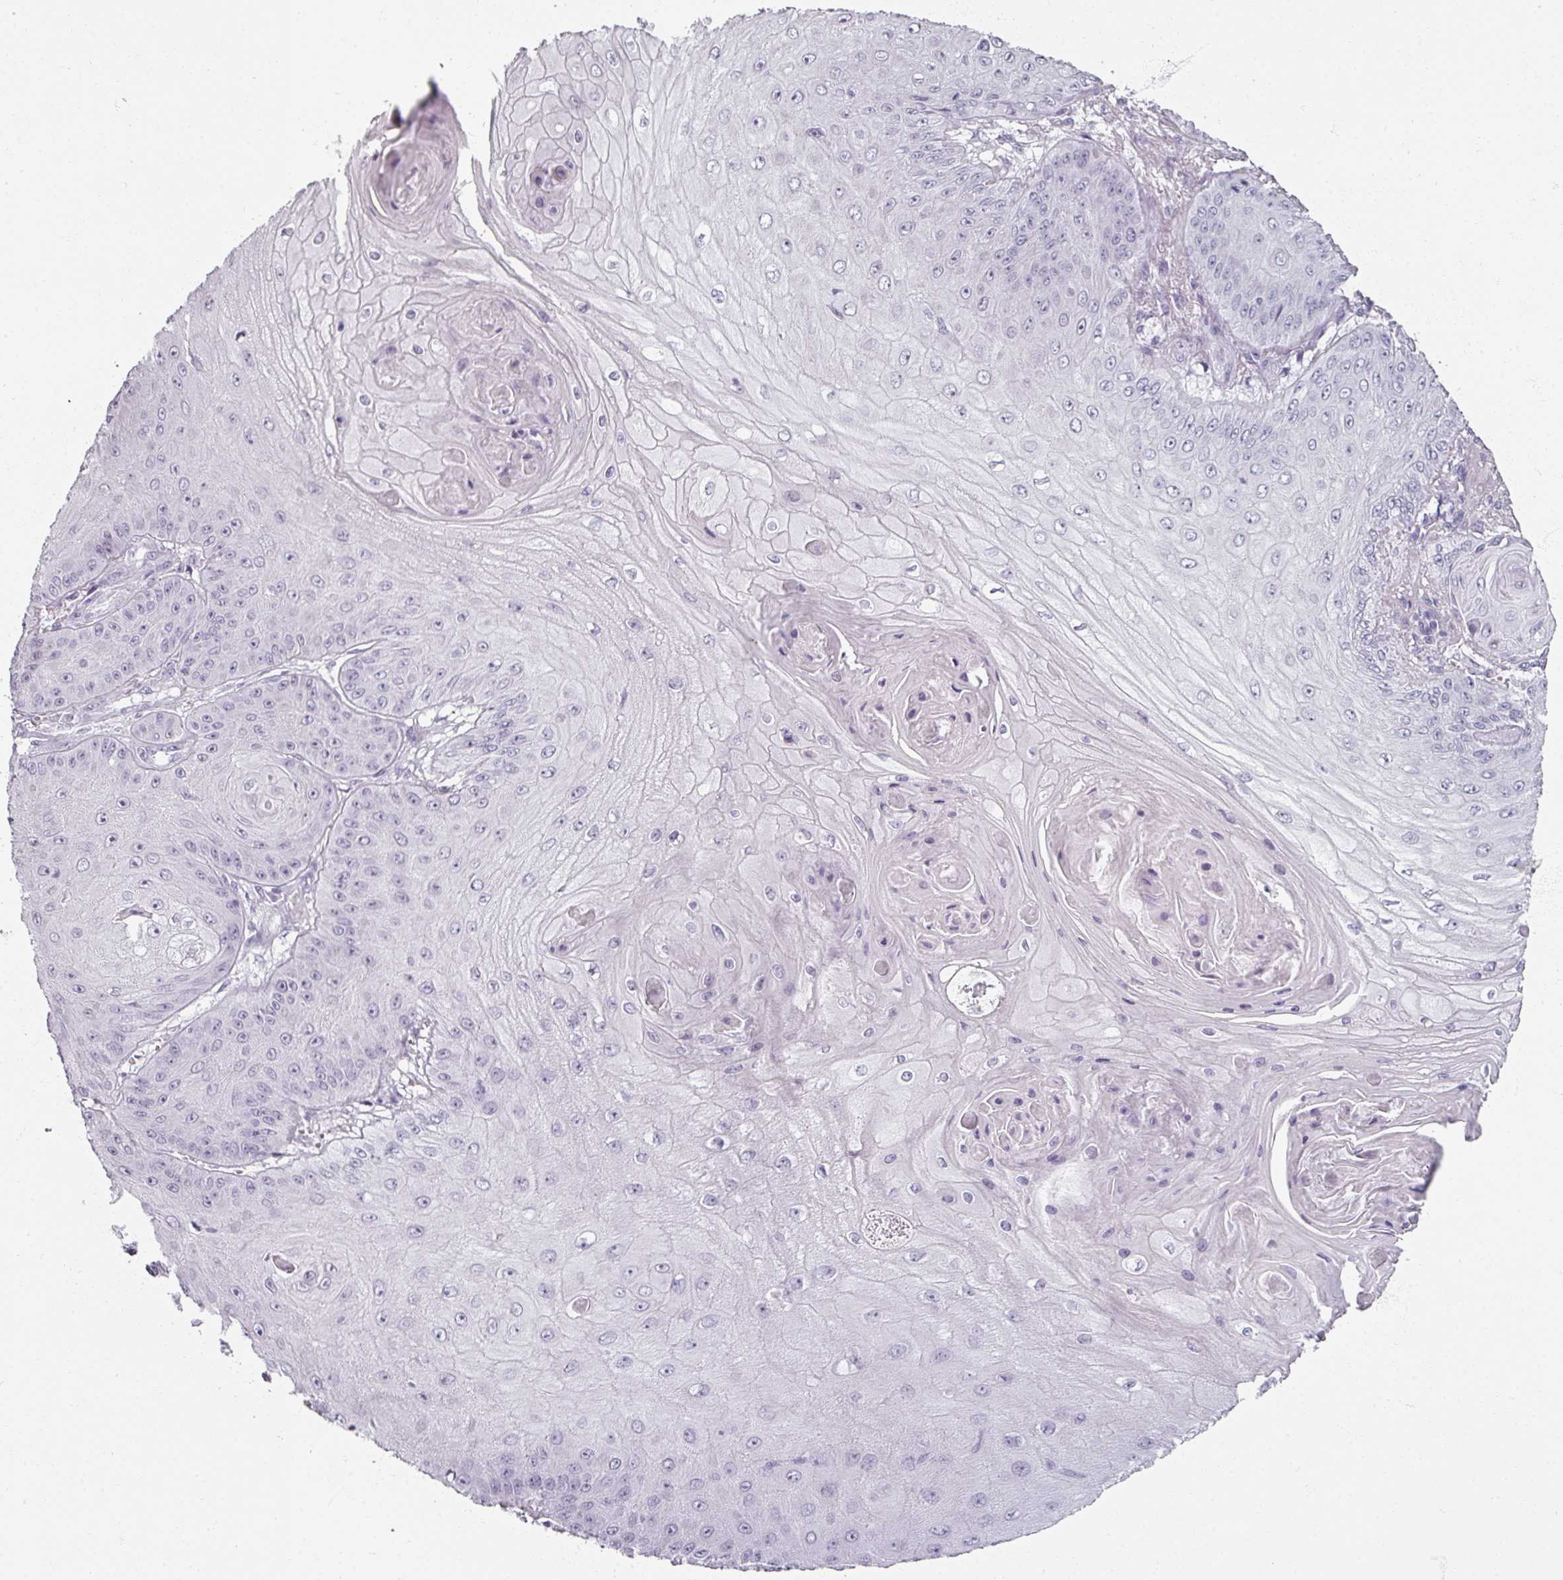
{"staining": {"intensity": "negative", "quantity": "none", "location": "none"}, "tissue": "skin cancer", "cell_type": "Tumor cells", "image_type": "cancer", "snomed": [{"axis": "morphology", "description": "Squamous cell carcinoma, NOS"}, {"axis": "topography", "description": "Skin"}], "caption": "High magnification brightfield microscopy of squamous cell carcinoma (skin) stained with DAB (3,3'-diaminobenzidine) (brown) and counterstained with hematoxylin (blue): tumor cells show no significant staining.", "gene": "REG3G", "patient": {"sex": "male", "age": 70}}